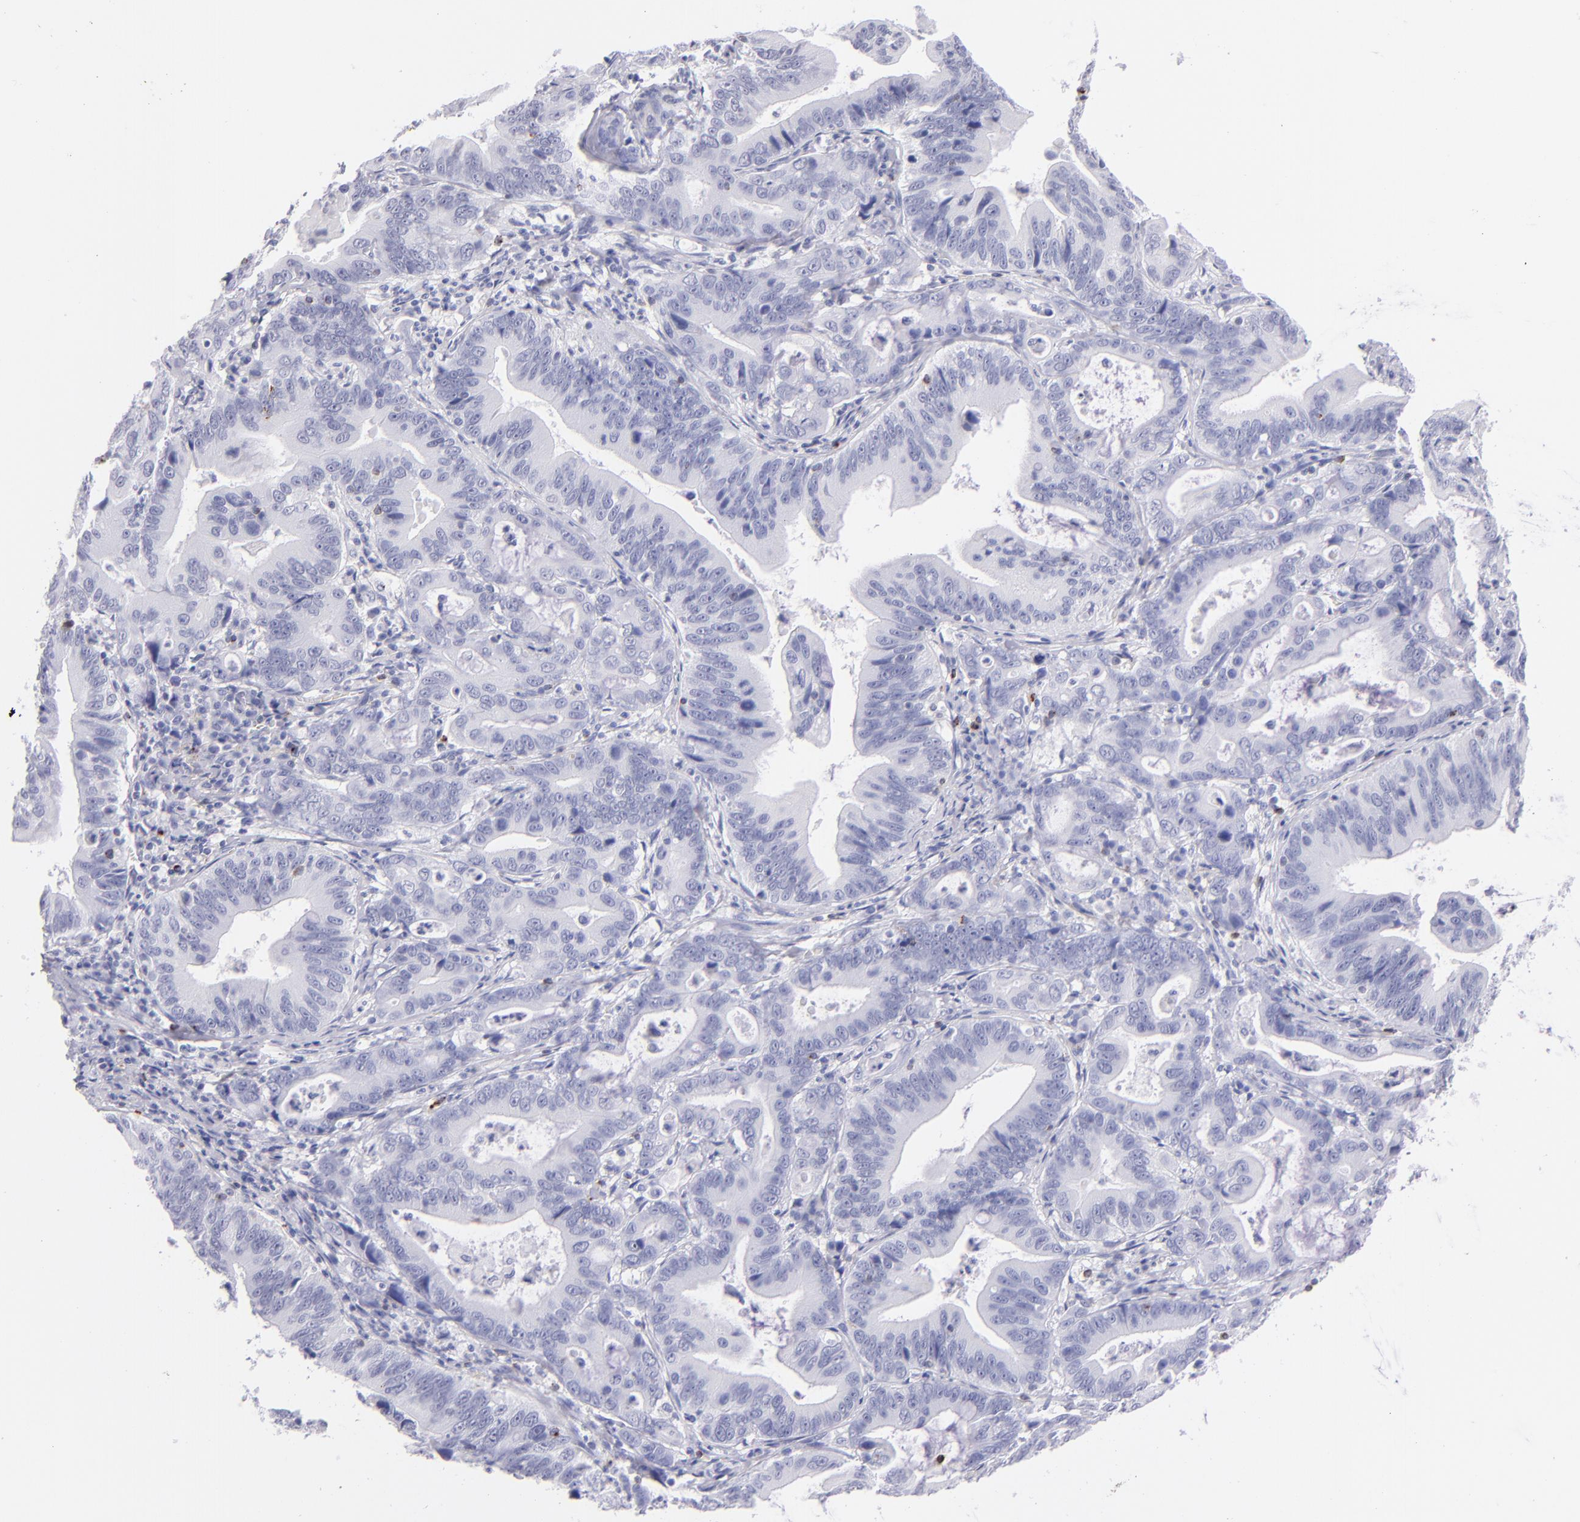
{"staining": {"intensity": "negative", "quantity": "none", "location": "none"}, "tissue": "stomach cancer", "cell_type": "Tumor cells", "image_type": "cancer", "snomed": [{"axis": "morphology", "description": "Adenocarcinoma, NOS"}, {"axis": "topography", "description": "Stomach, upper"}], "caption": "A histopathology image of human stomach cancer (adenocarcinoma) is negative for staining in tumor cells.", "gene": "PRF1", "patient": {"sex": "male", "age": 63}}